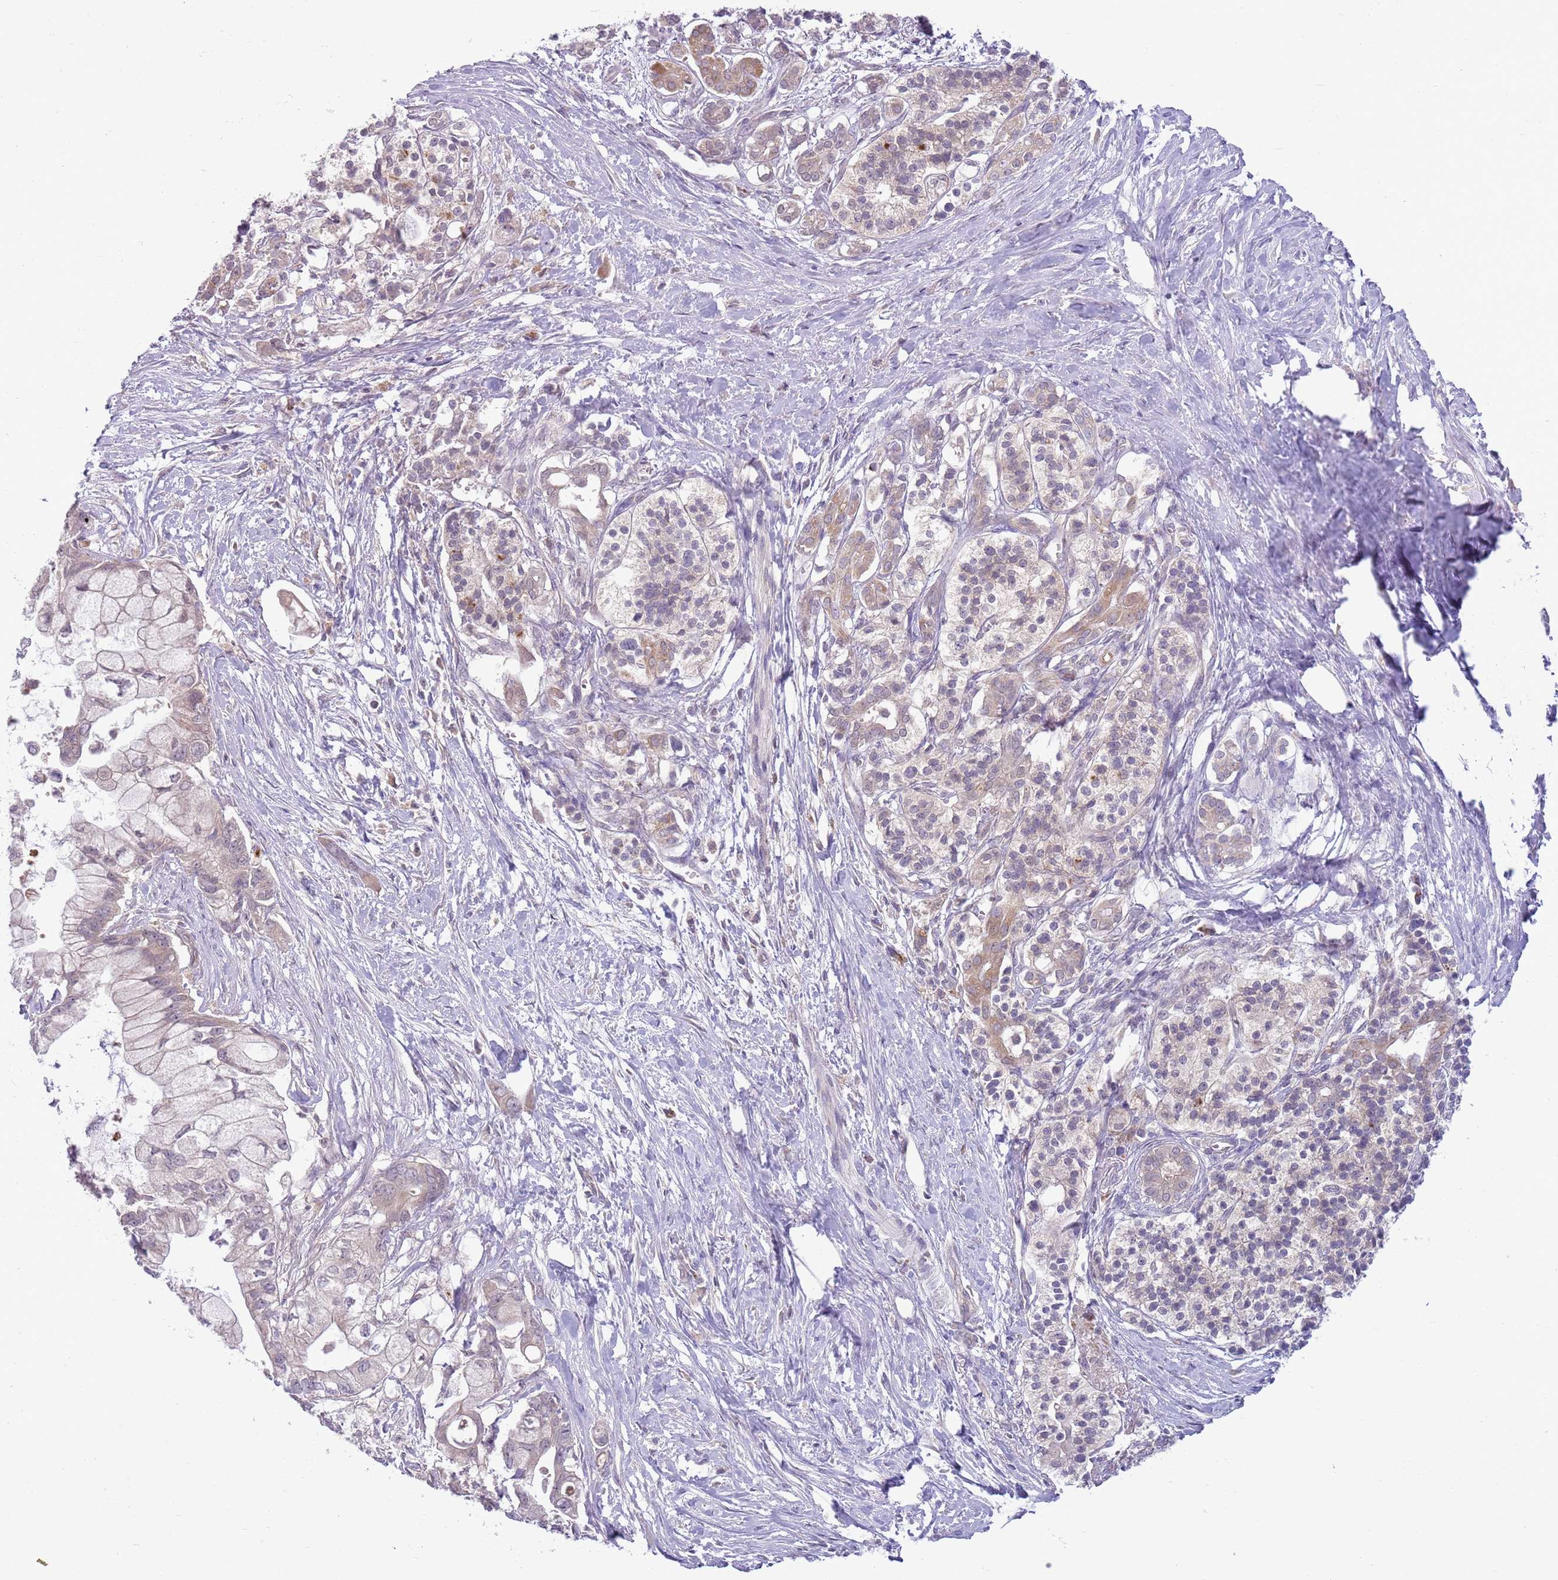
{"staining": {"intensity": "weak", "quantity": "<25%", "location": "cytoplasmic/membranous"}, "tissue": "pancreatic cancer", "cell_type": "Tumor cells", "image_type": "cancer", "snomed": [{"axis": "morphology", "description": "Adenocarcinoma, NOS"}, {"axis": "topography", "description": "Pancreas"}], "caption": "The photomicrograph demonstrates no staining of tumor cells in pancreatic adenocarcinoma.", "gene": "SKOR2", "patient": {"sex": "male", "age": 68}}